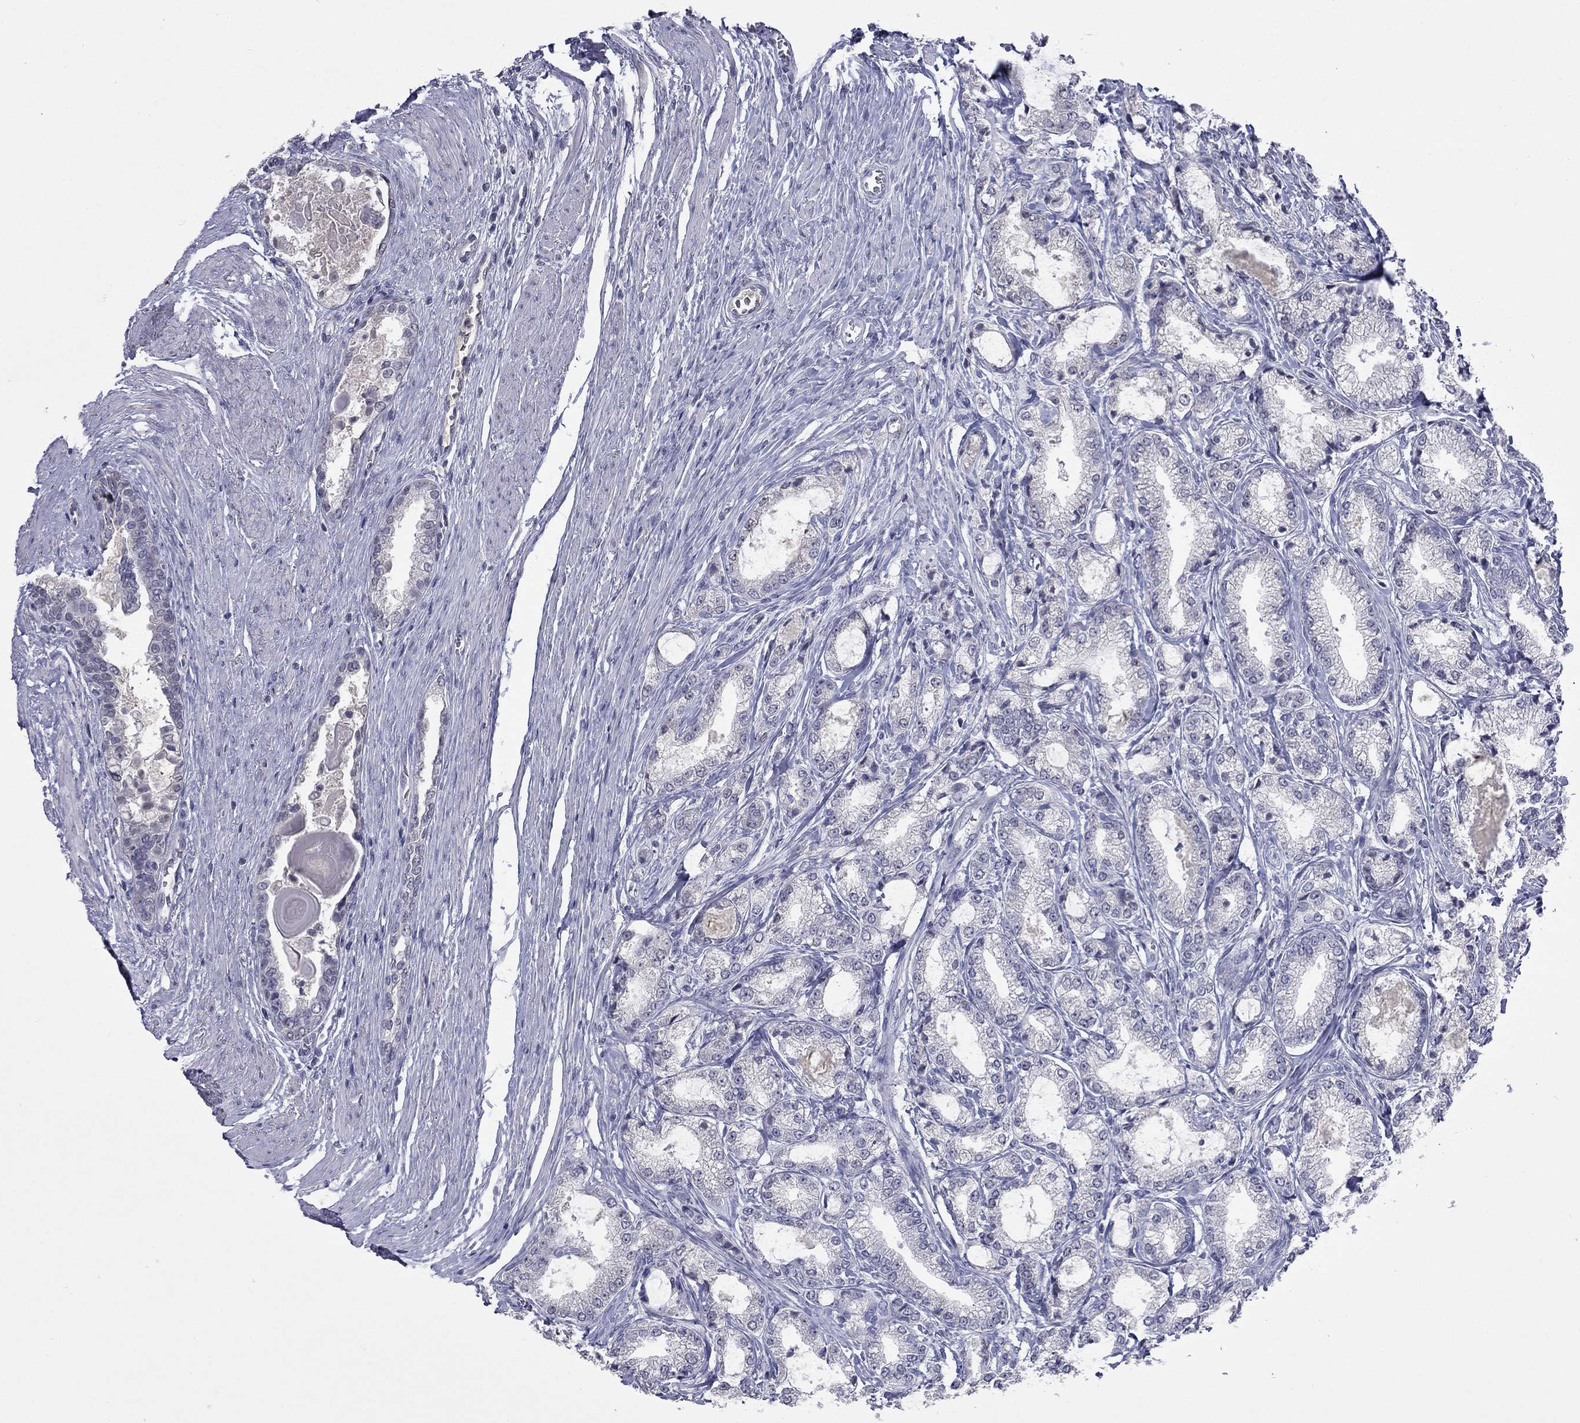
{"staining": {"intensity": "negative", "quantity": "none", "location": "none"}, "tissue": "prostate cancer", "cell_type": "Tumor cells", "image_type": "cancer", "snomed": [{"axis": "morphology", "description": "Adenocarcinoma, NOS"}, {"axis": "topography", "description": "Prostate and seminal vesicle, NOS"}, {"axis": "topography", "description": "Prostate"}], "caption": "High magnification brightfield microscopy of adenocarcinoma (prostate) stained with DAB (brown) and counterstained with hematoxylin (blue): tumor cells show no significant staining.", "gene": "SLC51A", "patient": {"sex": "male", "age": 62}}